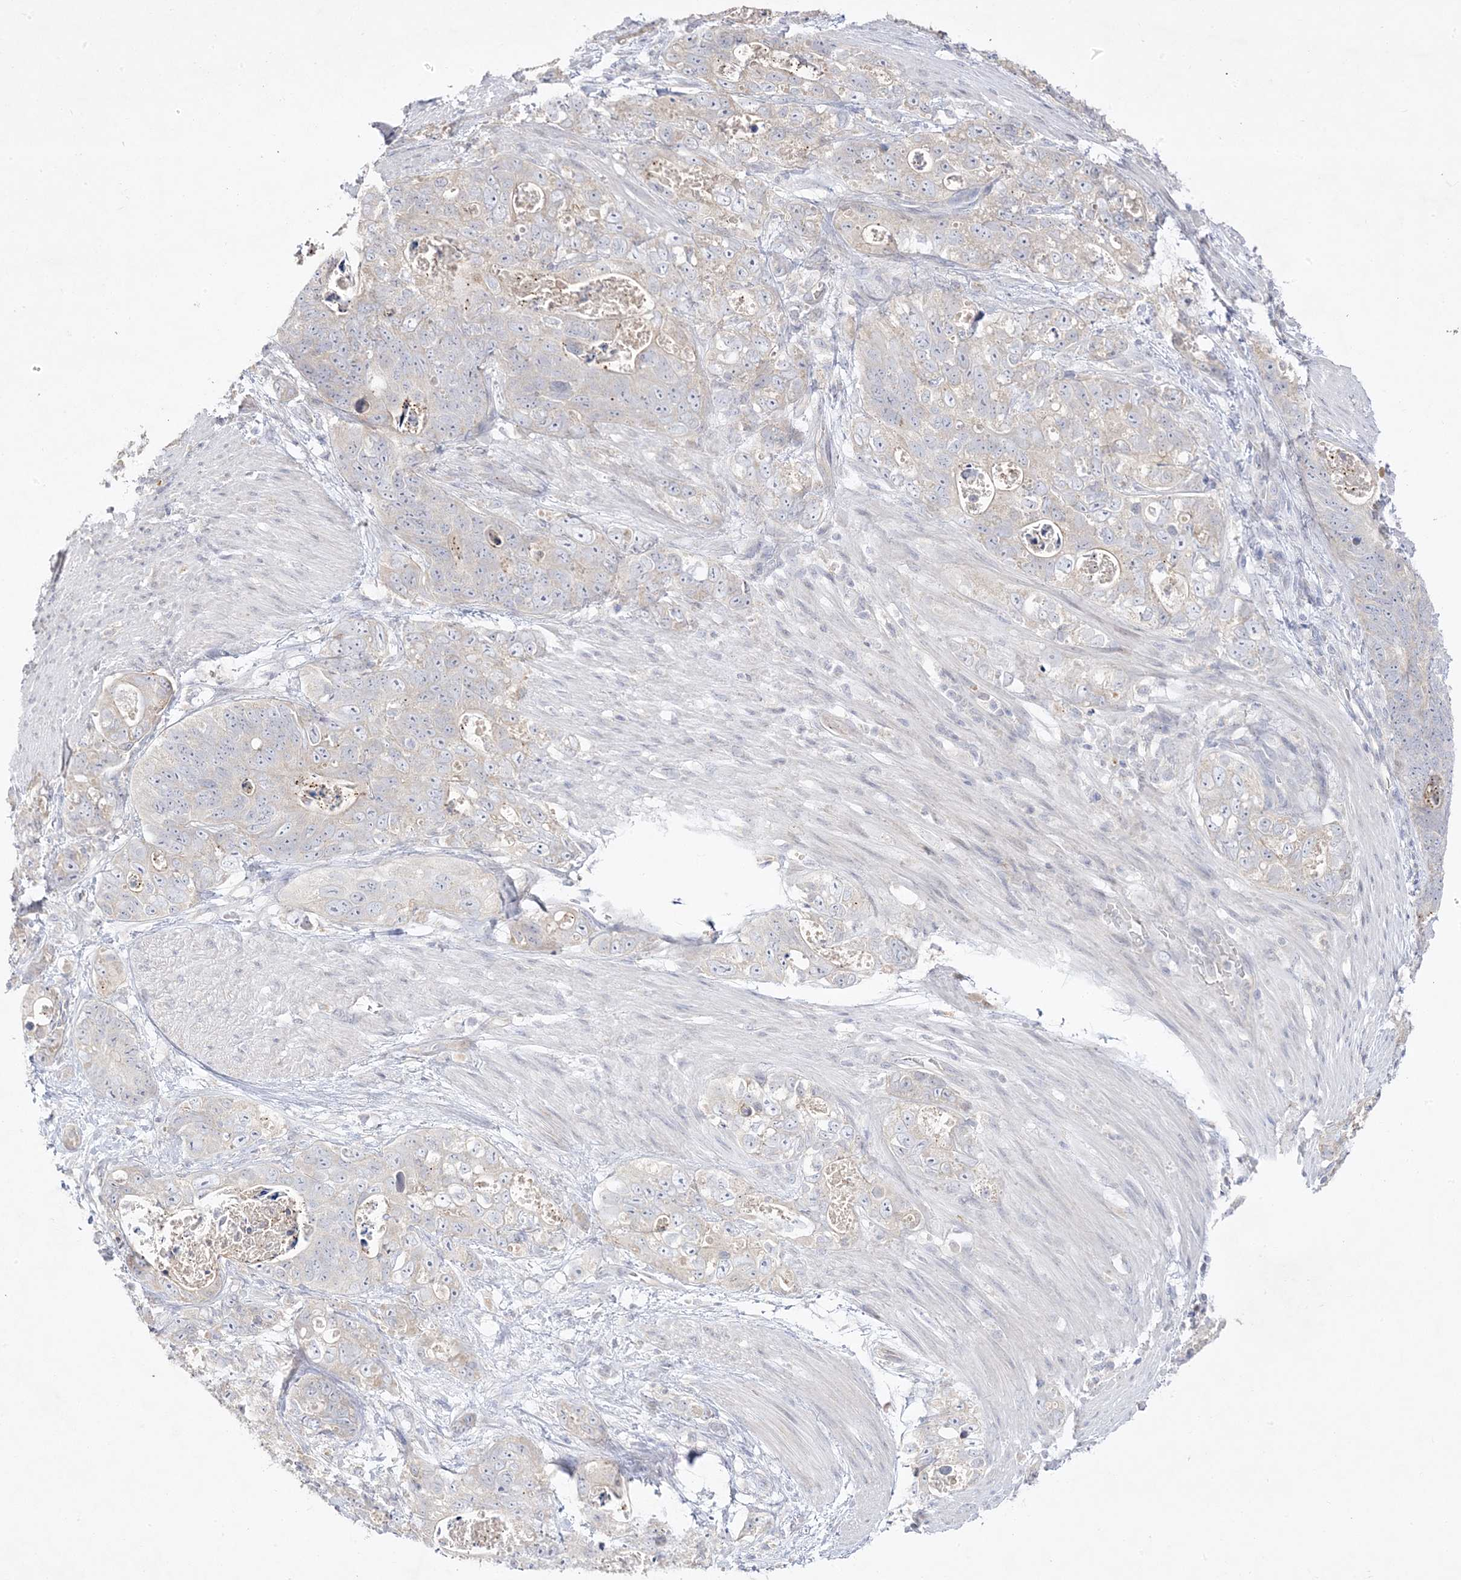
{"staining": {"intensity": "negative", "quantity": "none", "location": "none"}, "tissue": "stomach cancer", "cell_type": "Tumor cells", "image_type": "cancer", "snomed": [{"axis": "morphology", "description": "Normal tissue, NOS"}, {"axis": "morphology", "description": "Adenocarcinoma, NOS"}, {"axis": "topography", "description": "Stomach"}], "caption": "The immunohistochemistry (IHC) photomicrograph has no significant expression in tumor cells of stomach adenocarcinoma tissue.", "gene": "TRANK1", "patient": {"sex": "female", "age": 89}}